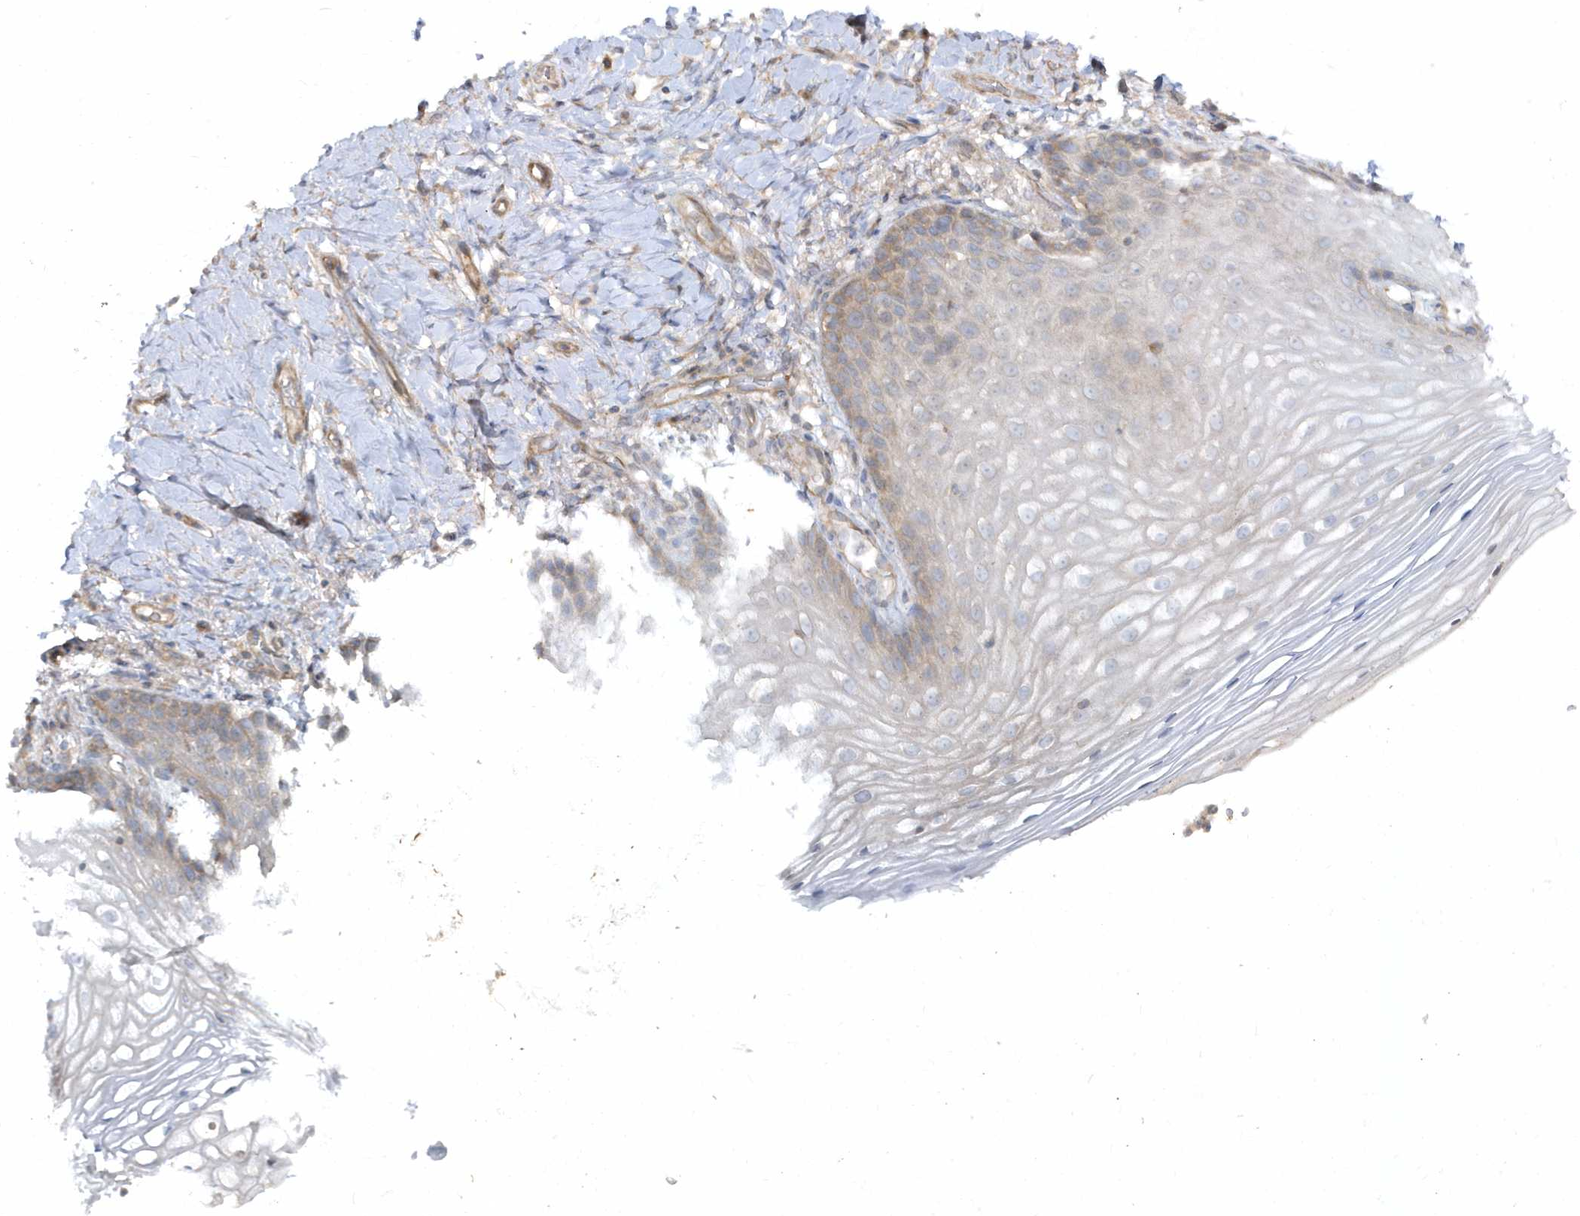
{"staining": {"intensity": "weak", "quantity": "<25%", "location": "cytoplasmic/membranous"}, "tissue": "vagina", "cell_type": "Squamous epithelial cells", "image_type": "normal", "snomed": [{"axis": "morphology", "description": "Normal tissue, NOS"}, {"axis": "topography", "description": "Vagina"}], "caption": "This is an IHC micrograph of unremarkable vagina. There is no staining in squamous epithelial cells.", "gene": "LEXM", "patient": {"sex": "female", "age": 60}}